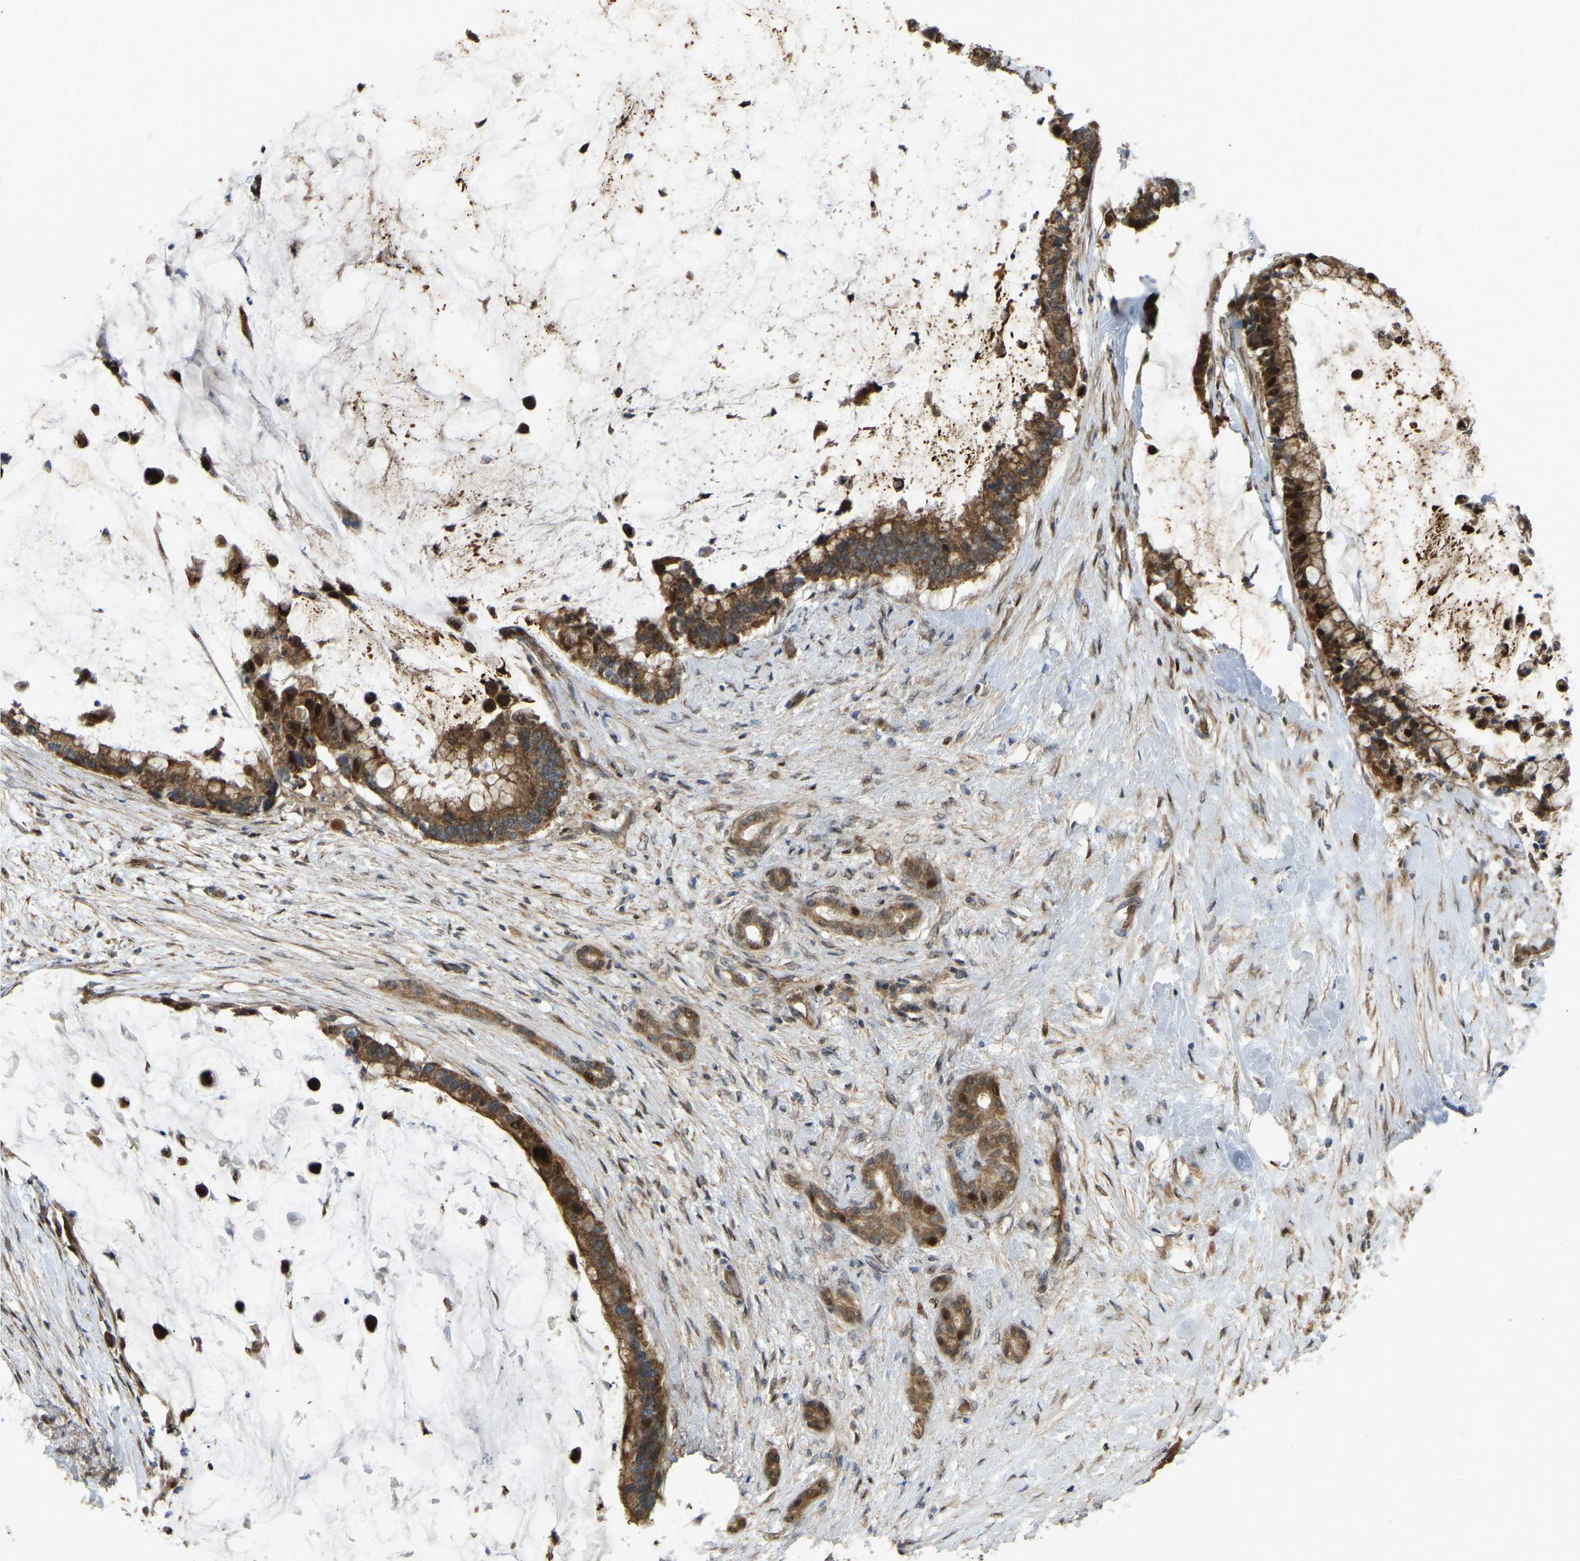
{"staining": {"intensity": "strong", "quantity": ">75%", "location": "cytoplasmic/membranous,nuclear"}, "tissue": "pancreatic cancer", "cell_type": "Tumor cells", "image_type": "cancer", "snomed": [{"axis": "morphology", "description": "Adenocarcinoma, NOS"}, {"axis": "topography", "description": "Pancreas"}], "caption": "Adenocarcinoma (pancreatic) stained with a protein marker exhibits strong staining in tumor cells.", "gene": "C21orf91", "patient": {"sex": "male", "age": 41}}